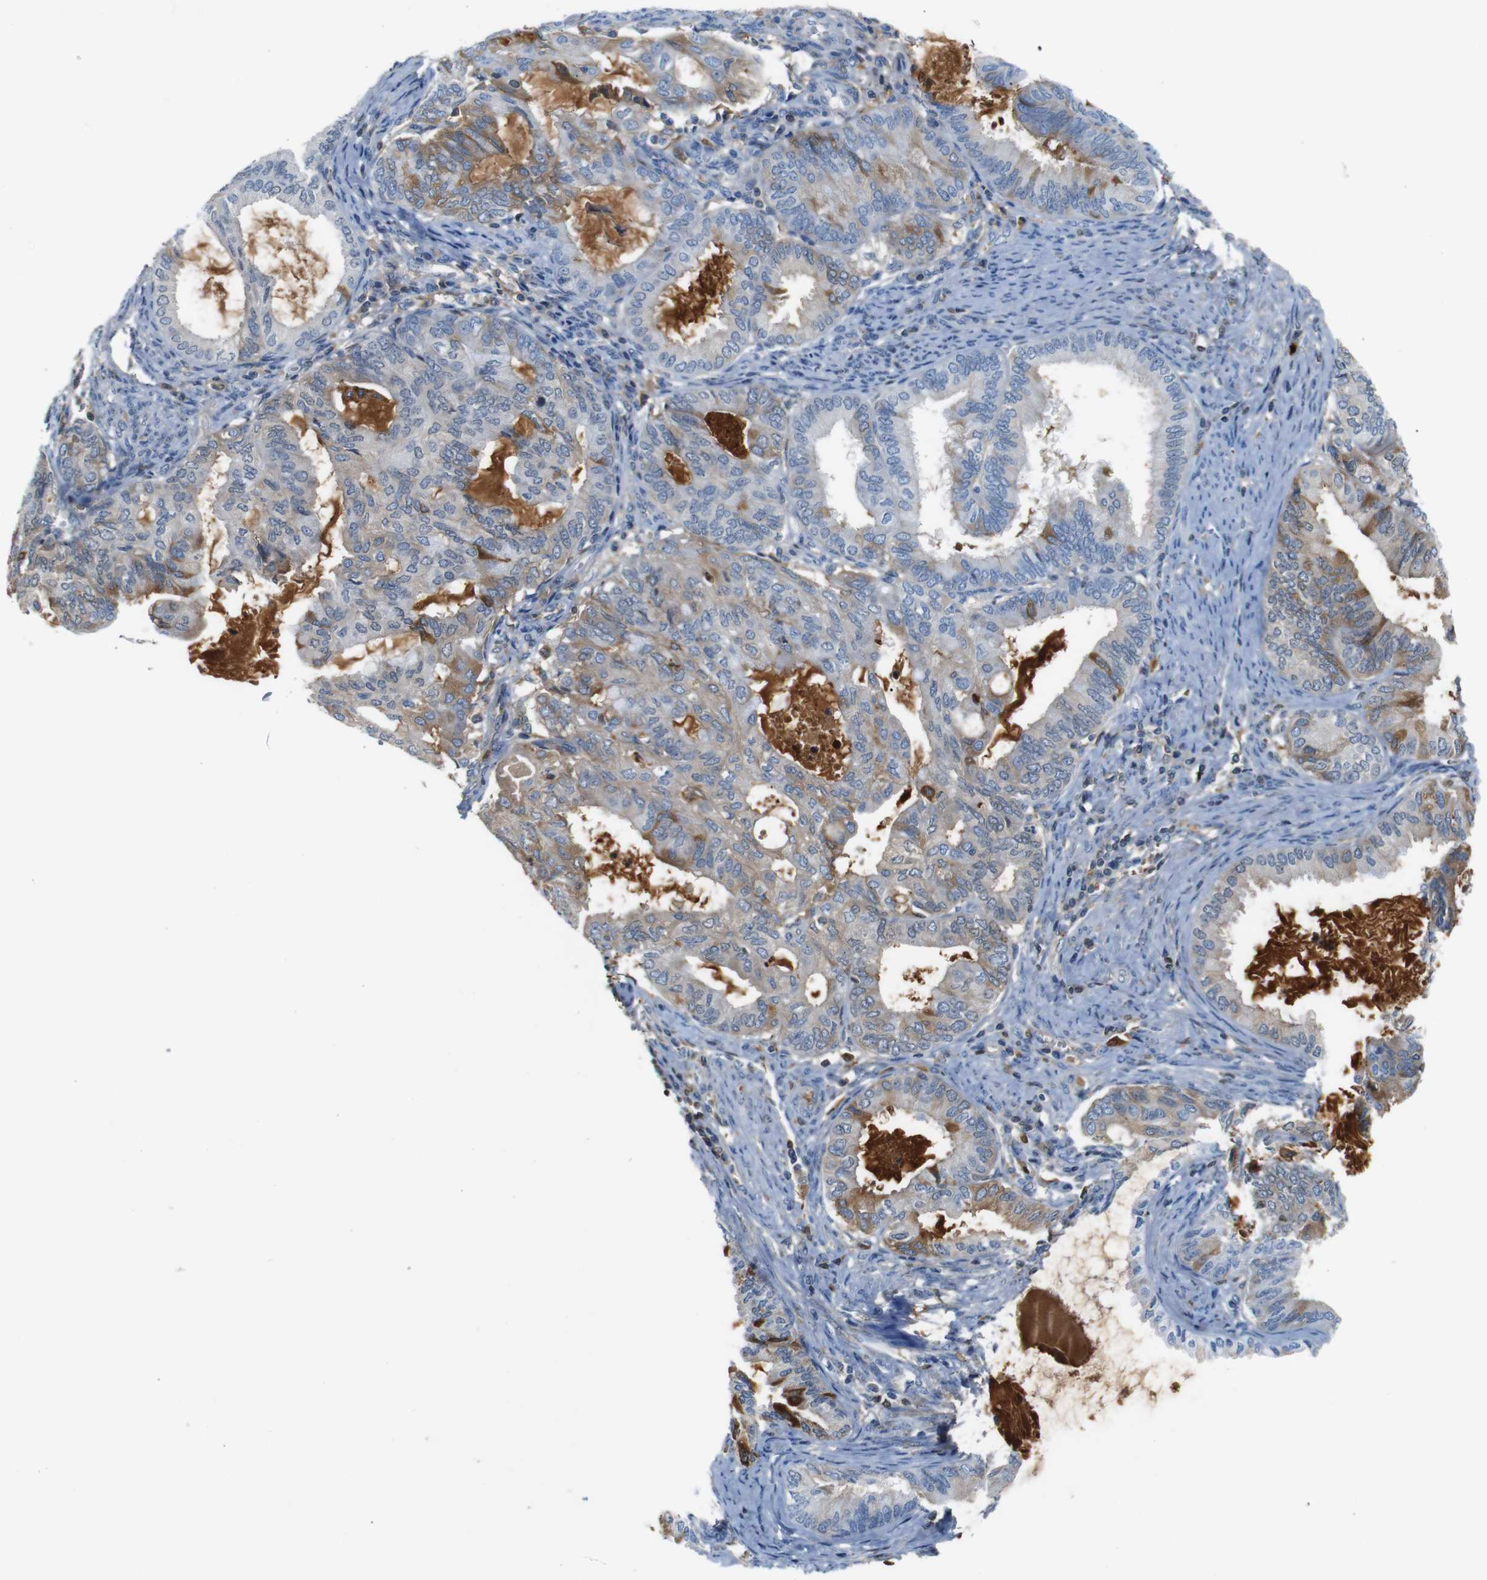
{"staining": {"intensity": "moderate", "quantity": "<25%", "location": "cytoplasmic/membranous"}, "tissue": "endometrial cancer", "cell_type": "Tumor cells", "image_type": "cancer", "snomed": [{"axis": "morphology", "description": "Adenocarcinoma, NOS"}, {"axis": "topography", "description": "Endometrium"}], "caption": "Adenocarcinoma (endometrial) was stained to show a protein in brown. There is low levels of moderate cytoplasmic/membranous expression in about <25% of tumor cells.", "gene": "SERPINA1", "patient": {"sex": "female", "age": 86}}